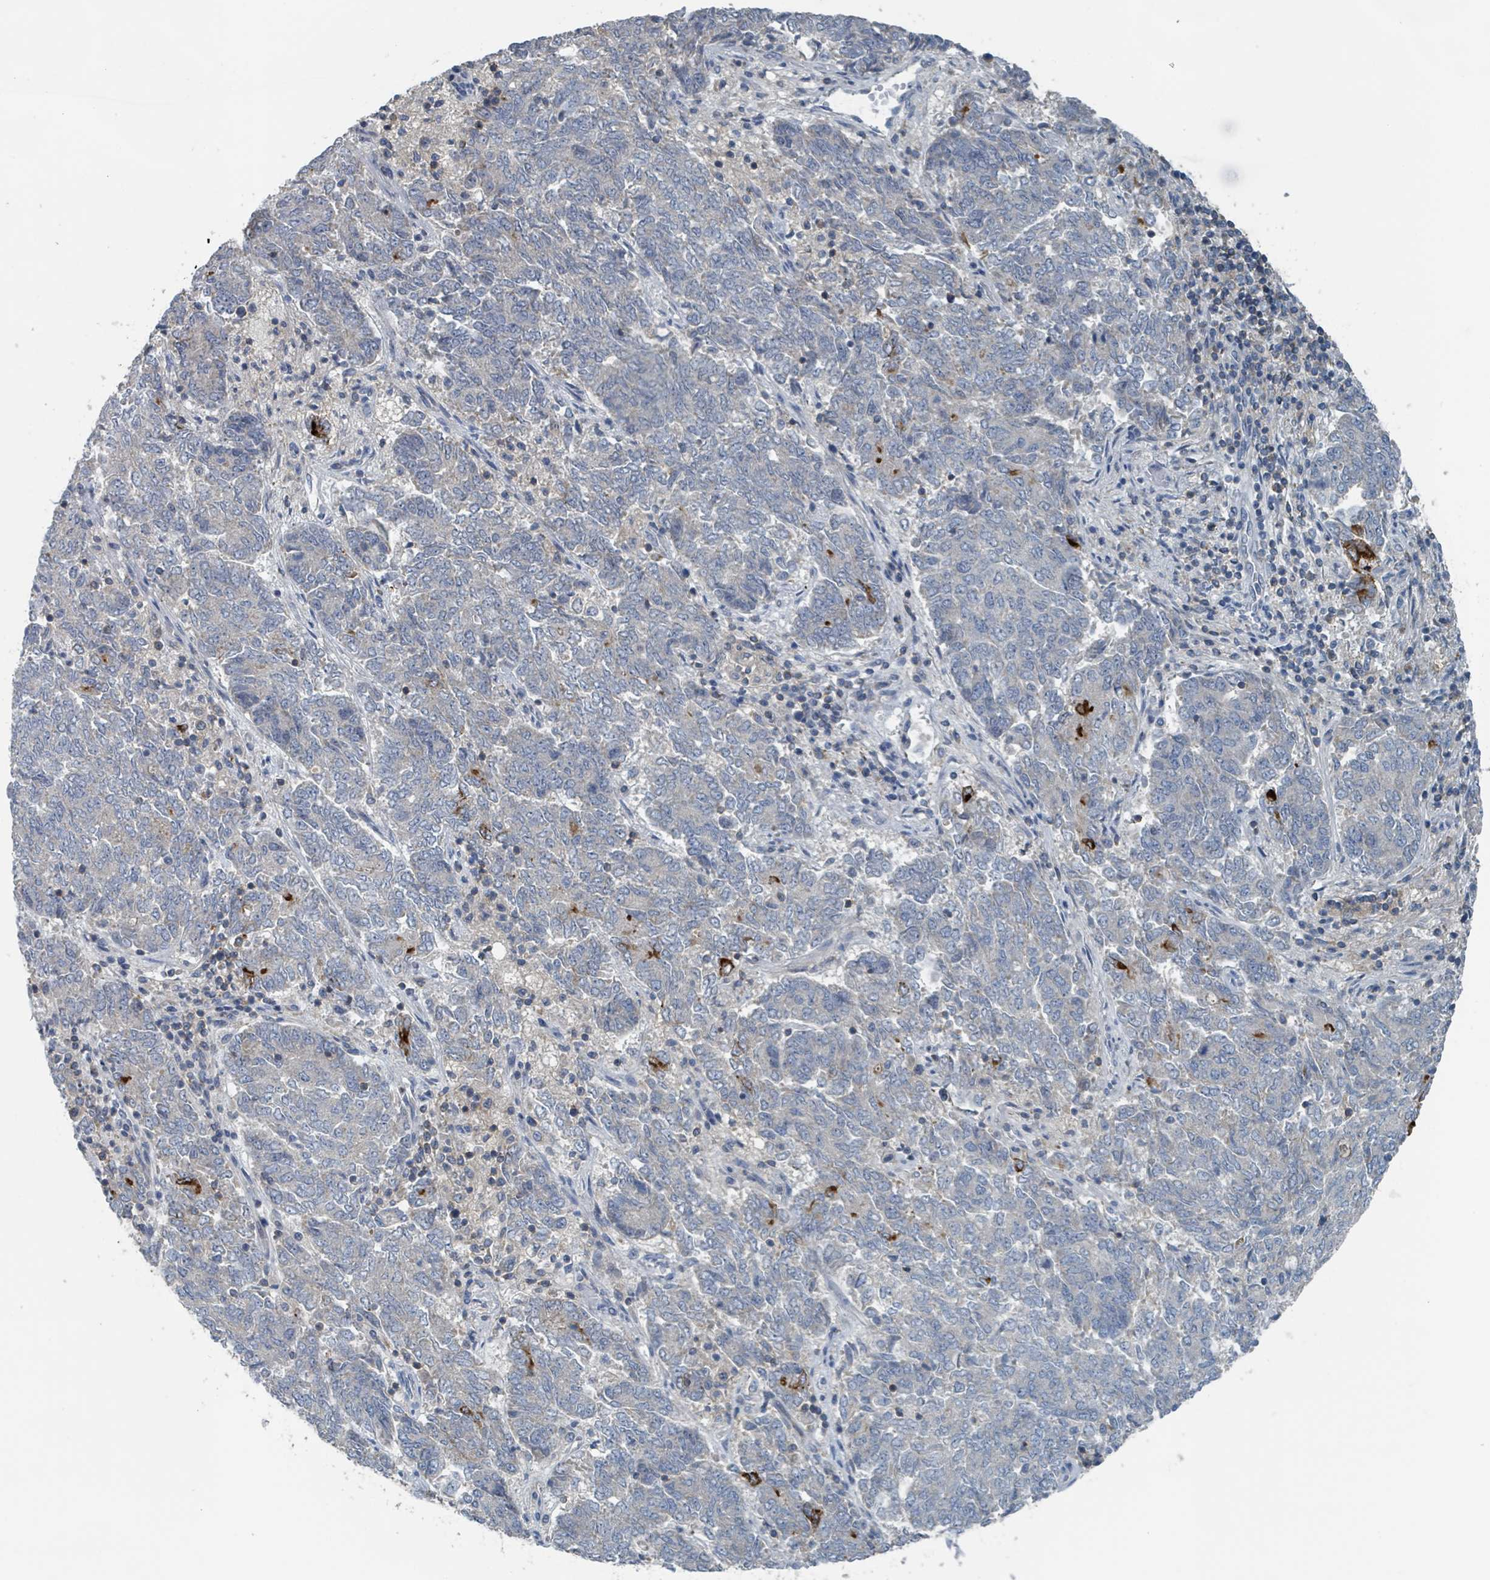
{"staining": {"intensity": "strong", "quantity": "<25%", "location": "cytoplasmic/membranous"}, "tissue": "endometrial cancer", "cell_type": "Tumor cells", "image_type": "cancer", "snomed": [{"axis": "morphology", "description": "Adenocarcinoma, NOS"}, {"axis": "topography", "description": "Endometrium"}], "caption": "Approximately <25% of tumor cells in endometrial adenocarcinoma exhibit strong cytoplasmic/membranous protein expression as visualized by brown immunohistochemical staining.", "gene": "ACBD4", "patient": {"sex": "female", "age": 80}}